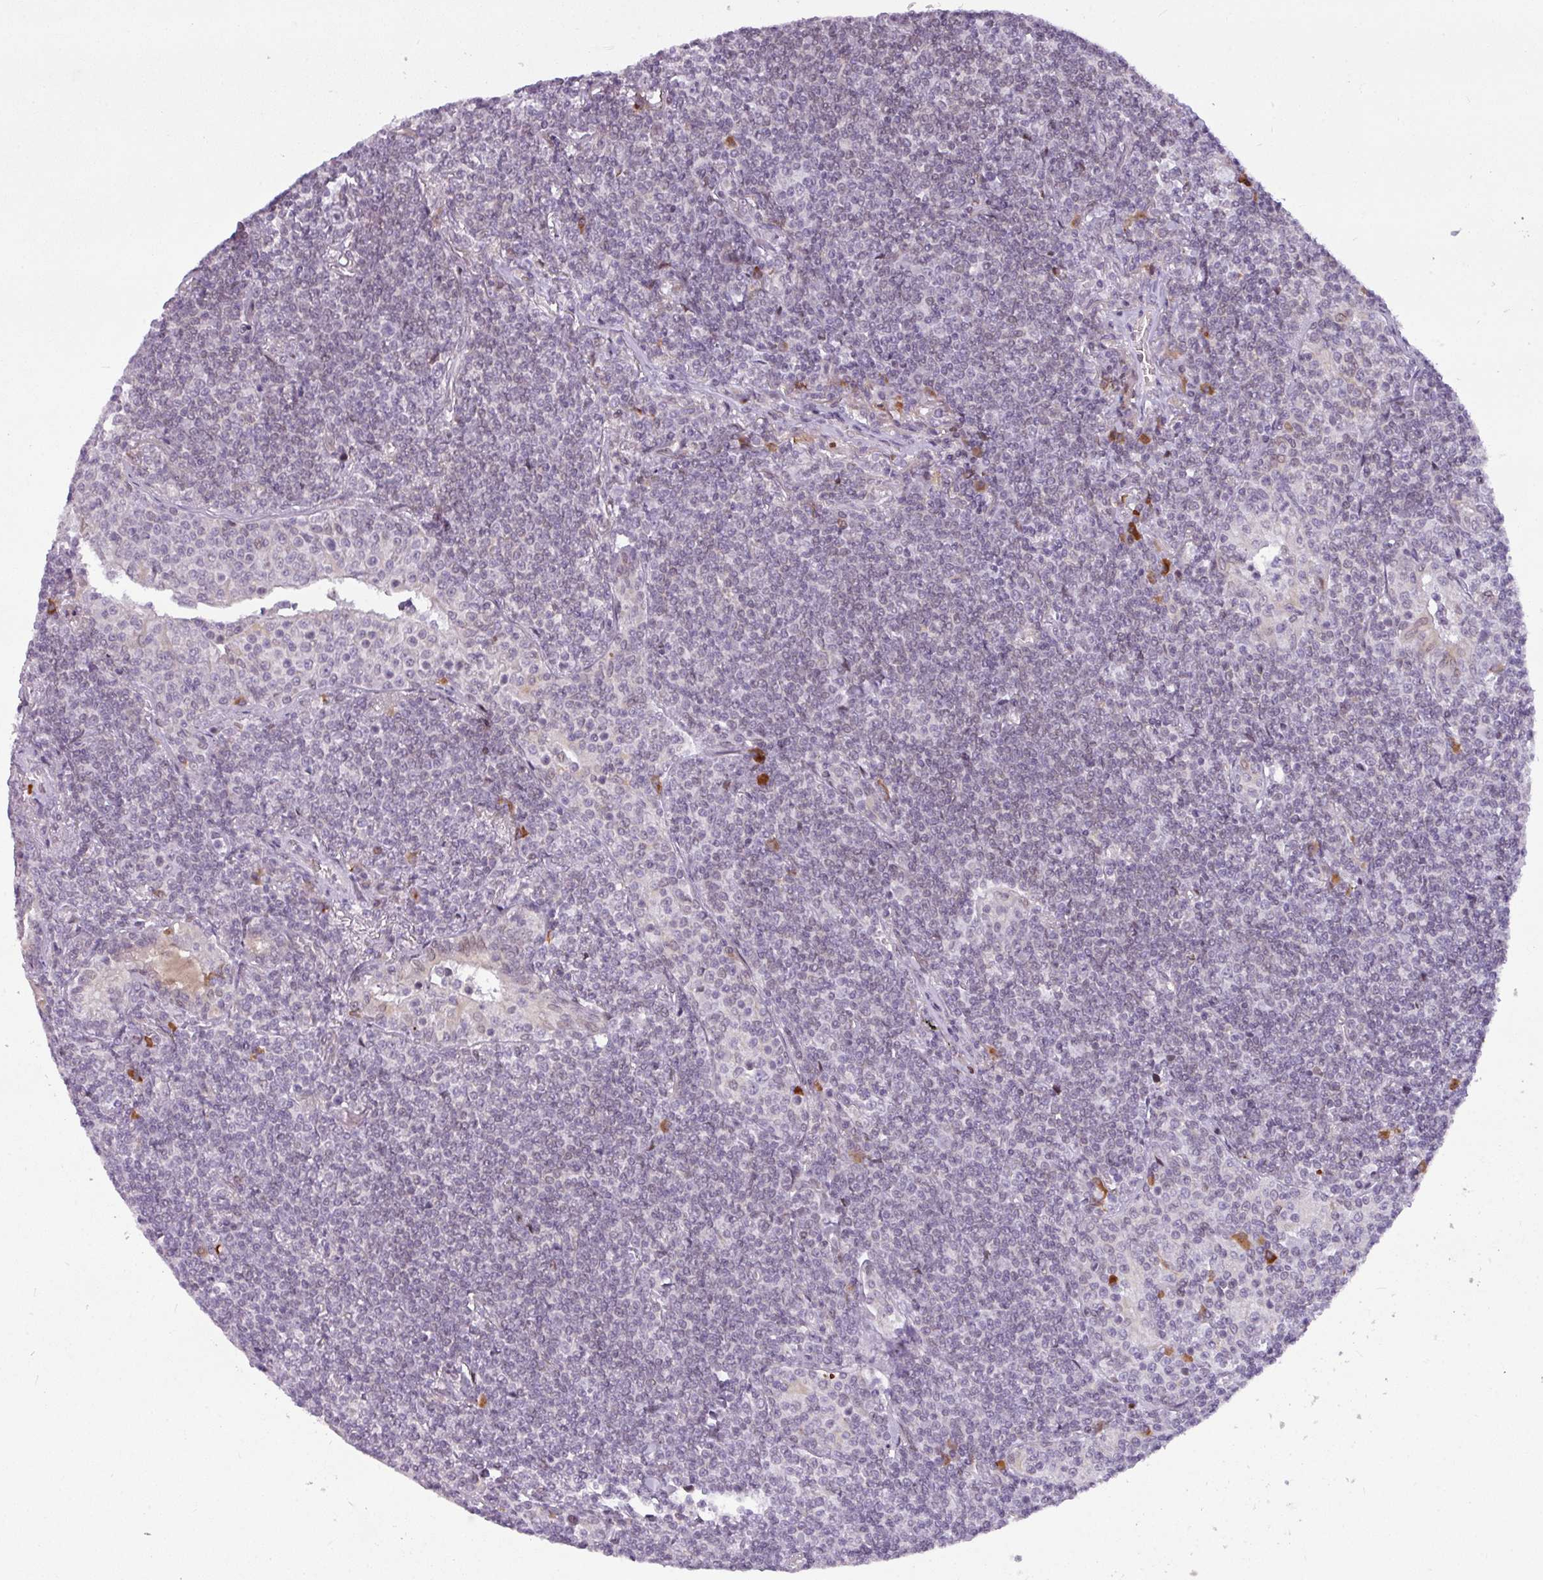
{"staining": {"intensity": "negative", "quantity": "none", "location": "none"}, "tissue": "lymphoma", "cell_type": "Tumor cells", "image_type": "cancer", "snomed": [{"axis": "morphology", "description": "Malignant lymphoma, non-Hodgkin's type, Low grade"}, {"axis": "topography", "description": "Lung"}], "caption": "Micrograph shows no significant protein positivity in tumor cells of lymphoma.", "gene": "SLC66A2", "patient": {"sex": "female", "age": 71}}